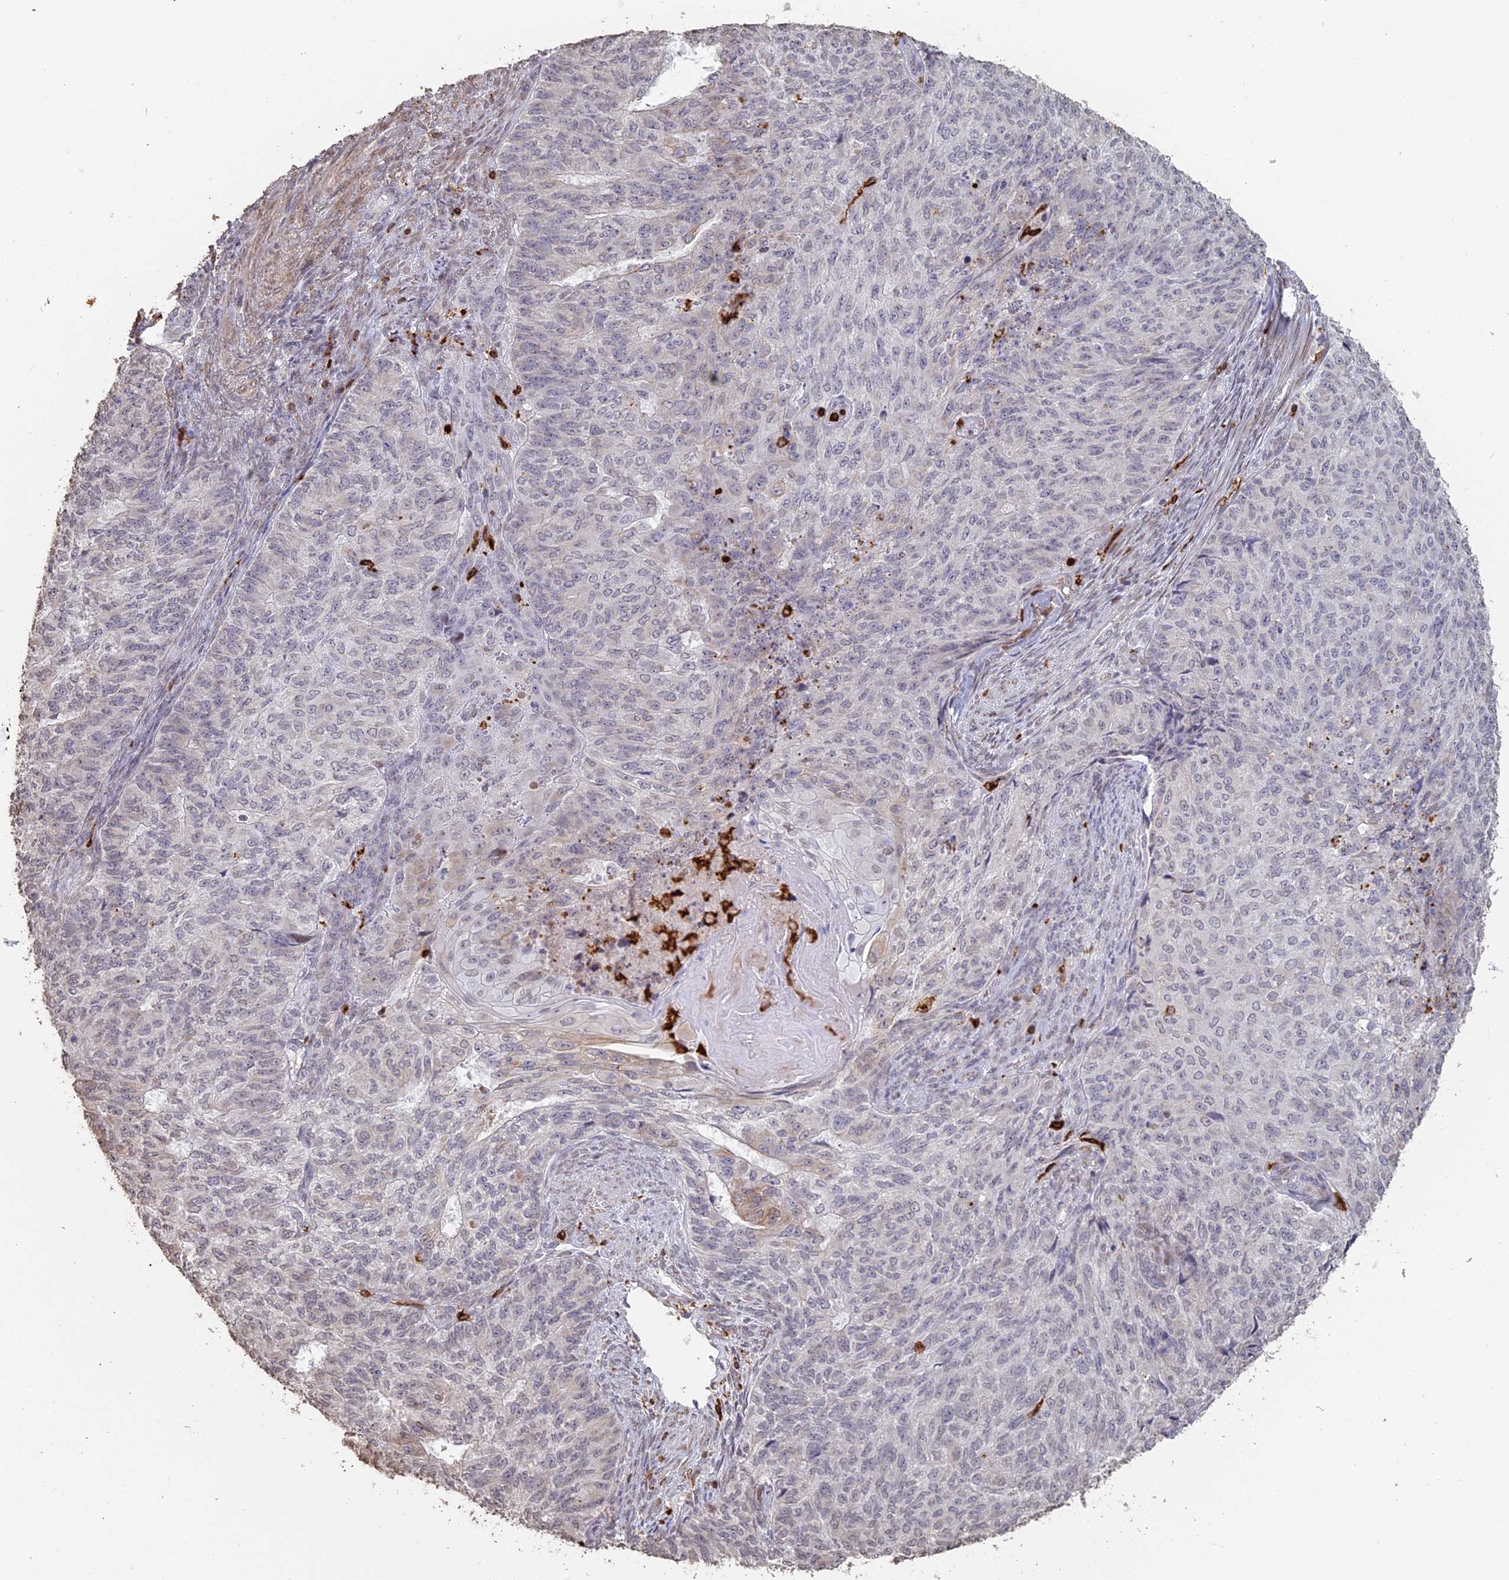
{"staining": {"intensity": "negative", "quantity": "none", "location": "none"}, "tissue": "endometrial cancer", "cell_type": "Tumor cells", "image_type": "cancer", "snomed": [{"axis": "morphology", "description": "Adenocarcinoma, NOS"}, {"axis": "topography", "description": "Endometrium"}], "caption": "Tumor cells show no significant staining in endometrial cancer.", "gene": "APOBR", "patient": {"sex": "female", "age": 32}}